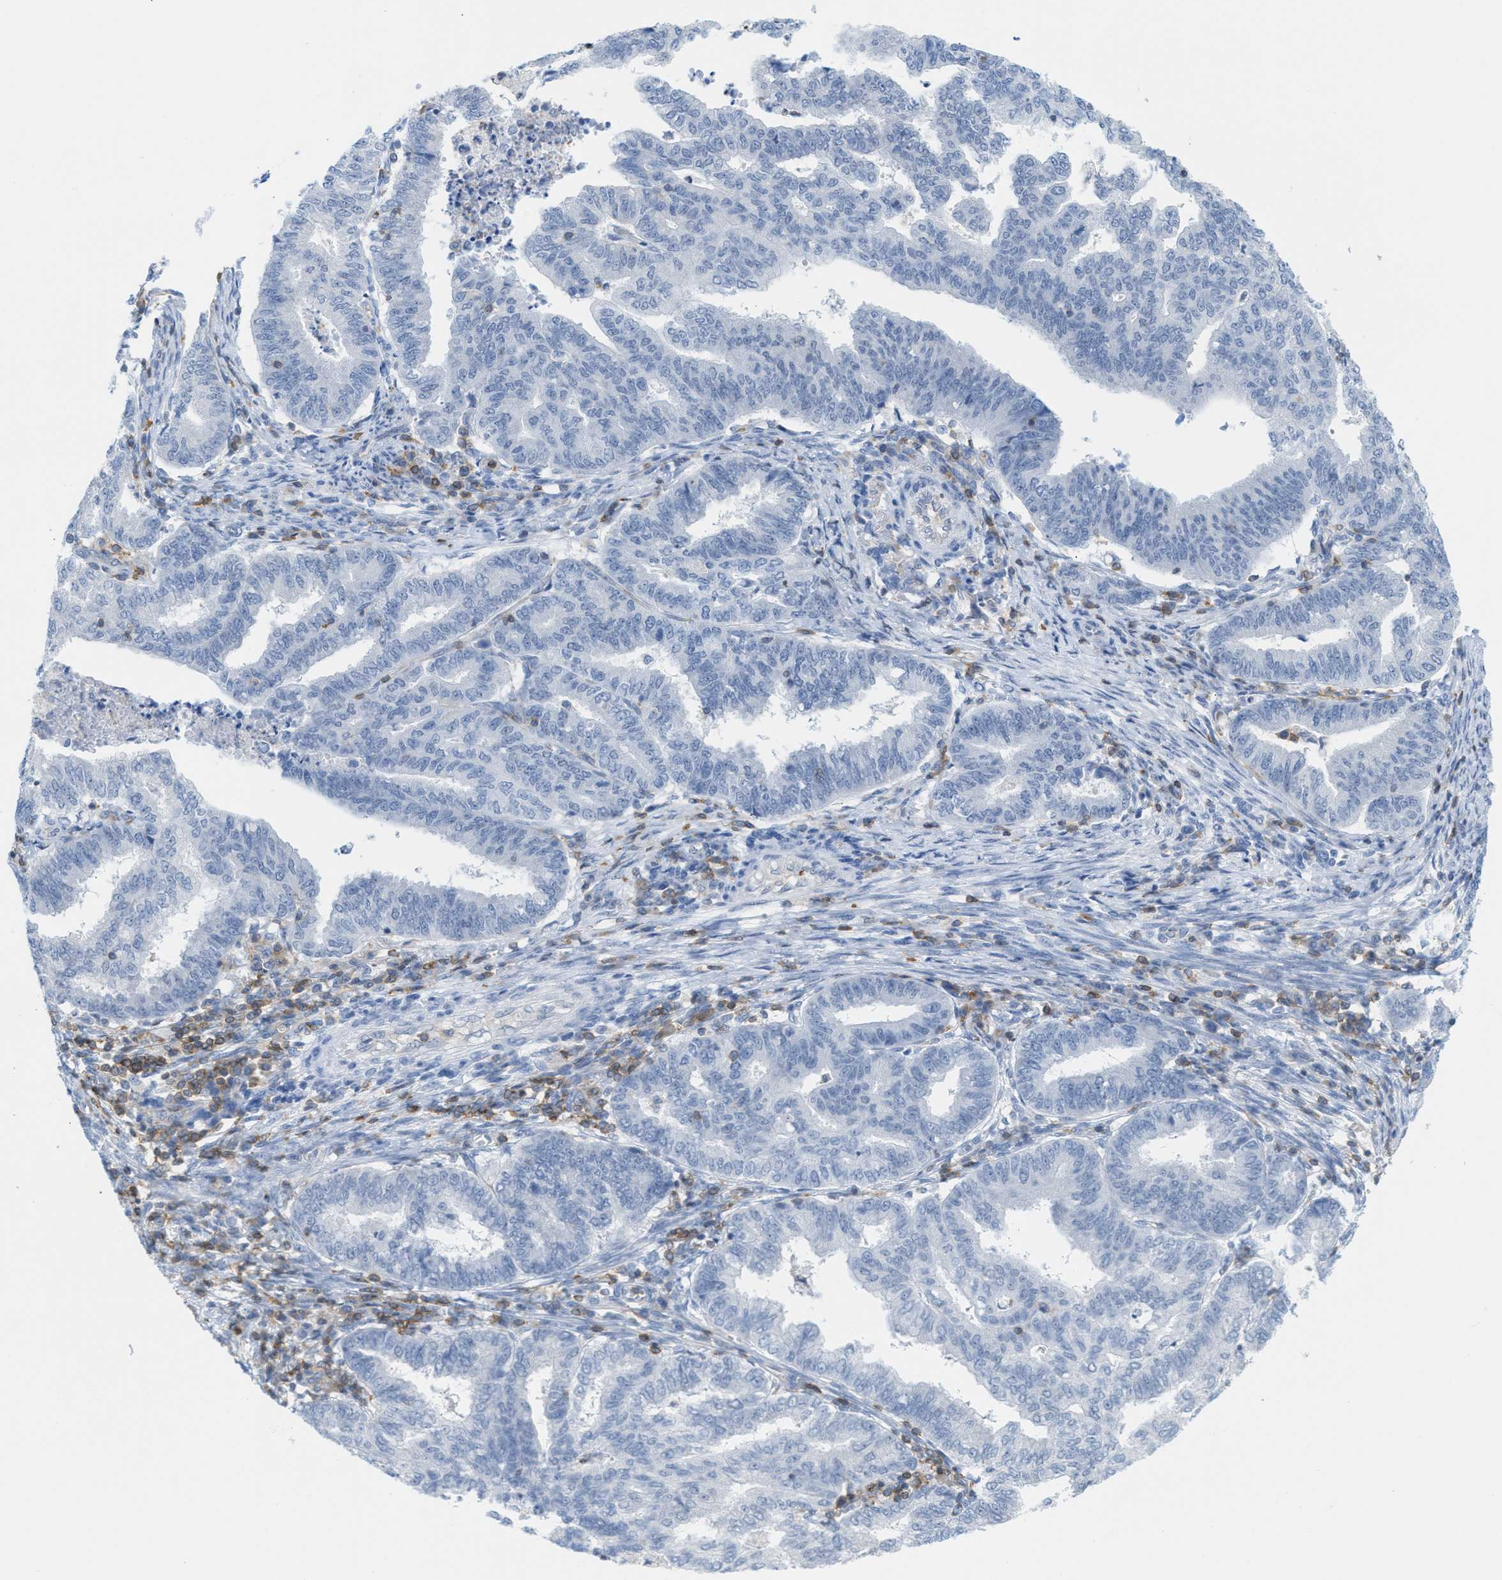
{"staining": {"intensity": "negative", "quantity": "none", "location": "none"}, "tissue": "endometrial cancer", "cell_type": "Tumor cells", "image_type": "cancer", "snomed": [{"axis": "morphology", "description": "Polyp, NOS"}, {"axis": "morphology", "description": "Adenocarcinoma, NOS"}, {"axis": "morphology", "description": "Adenoma, NOS"}, {"axis": "topography", "description": "Endometrium"}], "caption": "High power microscopy photomicrograph of an immunohistochemistry (IHC) photomicrograph of endometrial cancer (adenoma), revealing no significant positivity in tumor cells.", "gene": "IL16", "patient": {"sex": "female", "age": 79}}